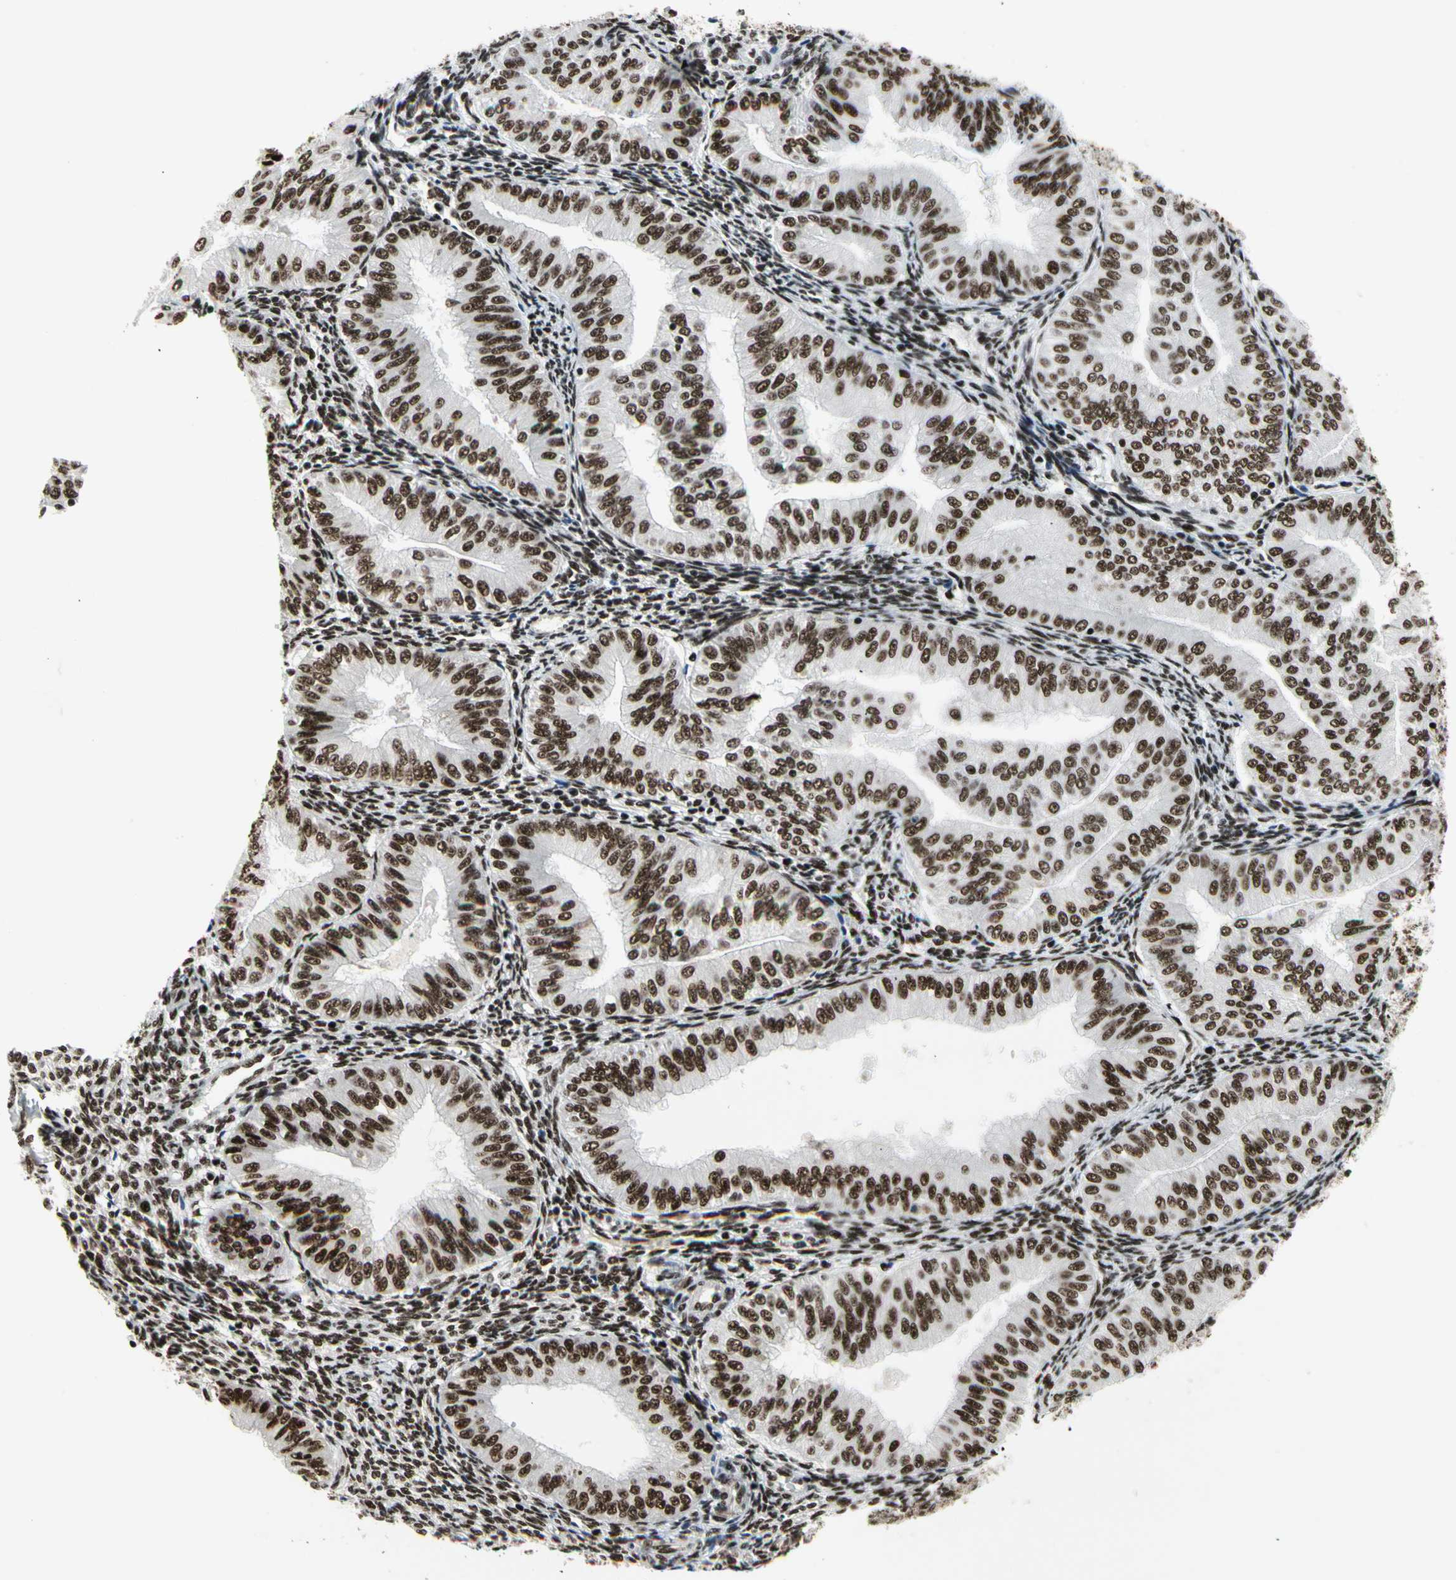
{"staining": {"intensity": "strong", "quantity": ">75%", "location": "nuclear"}, "tissue": "endometrial cancer", "cell_type": "Tumor cells", "image_type": "cancer", "snomed": [{"axis": "morphology", "description": "Normal tissue, NOS"}, {"axis": "morphology", "description": "Adenocarcinoma, NOS"}, {"axis": "topography", "description": "Endometrium"}], "caption": "Adenocarcinoma (endometrial) stained for a protein (brown) displays strong nuclear positive positivity in about >75% of tumor cells.", "gene": "SRSF11", "patient": {"sex": "female", "age": 53}}